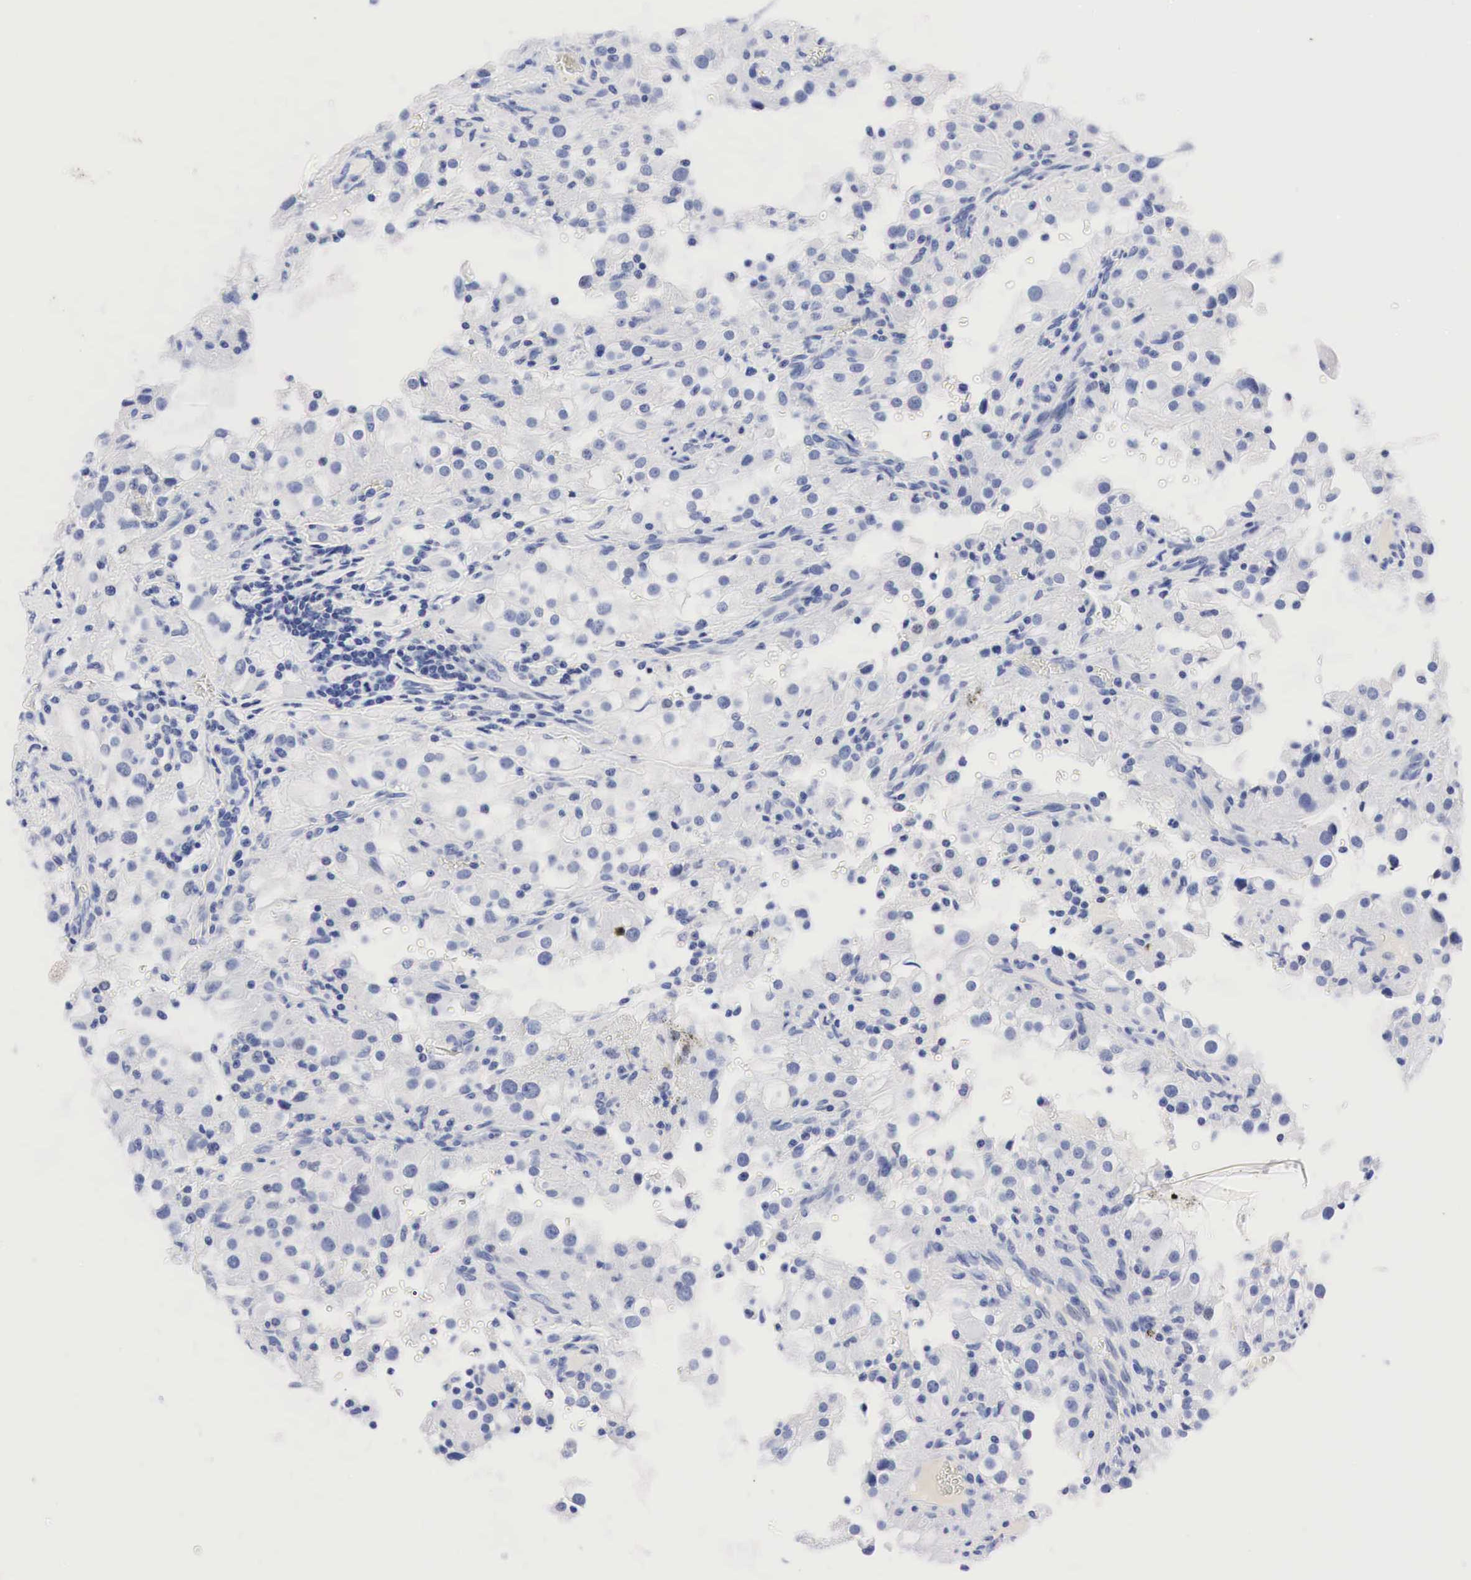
{"staining": {"intensity": "negative", "quantity": "none", "location": "none"}, "tissue": "renal cancer", "cell_type": "Tumor cells", "image_type": "cancer", "snomed": [{"axis": "morphology", "description": "Adenocarcinoma, NOS"}, {"axis": "topography", "description": "Kidney"}], "caption": "This is an immunohistochemistry histopathology image of human adenocarcinoma (renal). There is no staining in tumor cells.", "gene": "NKX2-1", "patient": {"sex": "female", "age": 52}}